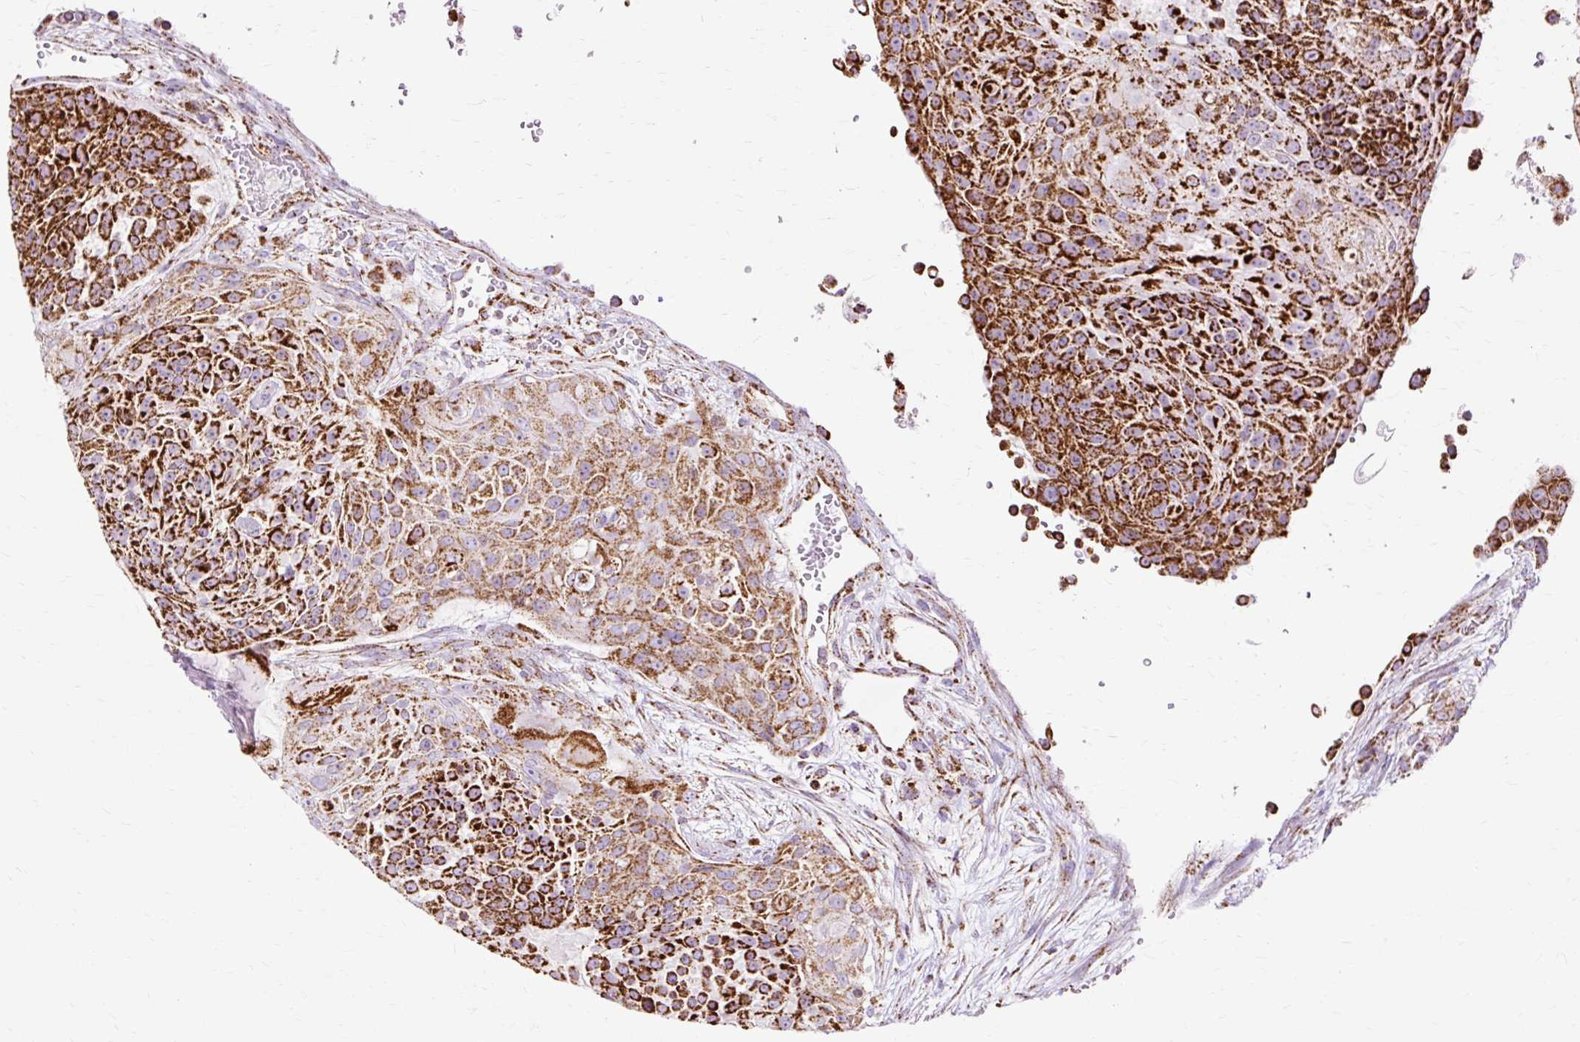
{"staining": {"intensity": "strong", "quantity": ">75%", "location": "cytoplasmic/membranous"}, "tissue": "urothelial cancer", "cell_type": "Tumor cells", "image_type": "cancer", "snomed": [{"axis": "morphology", "description": "Urothelial carcinoma, High grade"}, {"axis": "topography", "description": "Urinary bladder"}], "caption": "Immunohistochemical staining of human urothelial carcinoma (high-grade) exhibits strong cytoplasmic/membranous protein positivity in approximately >75% of tumor cells.", "gene": "DLAT", "patient": {"sex": "female", "age": 63}}